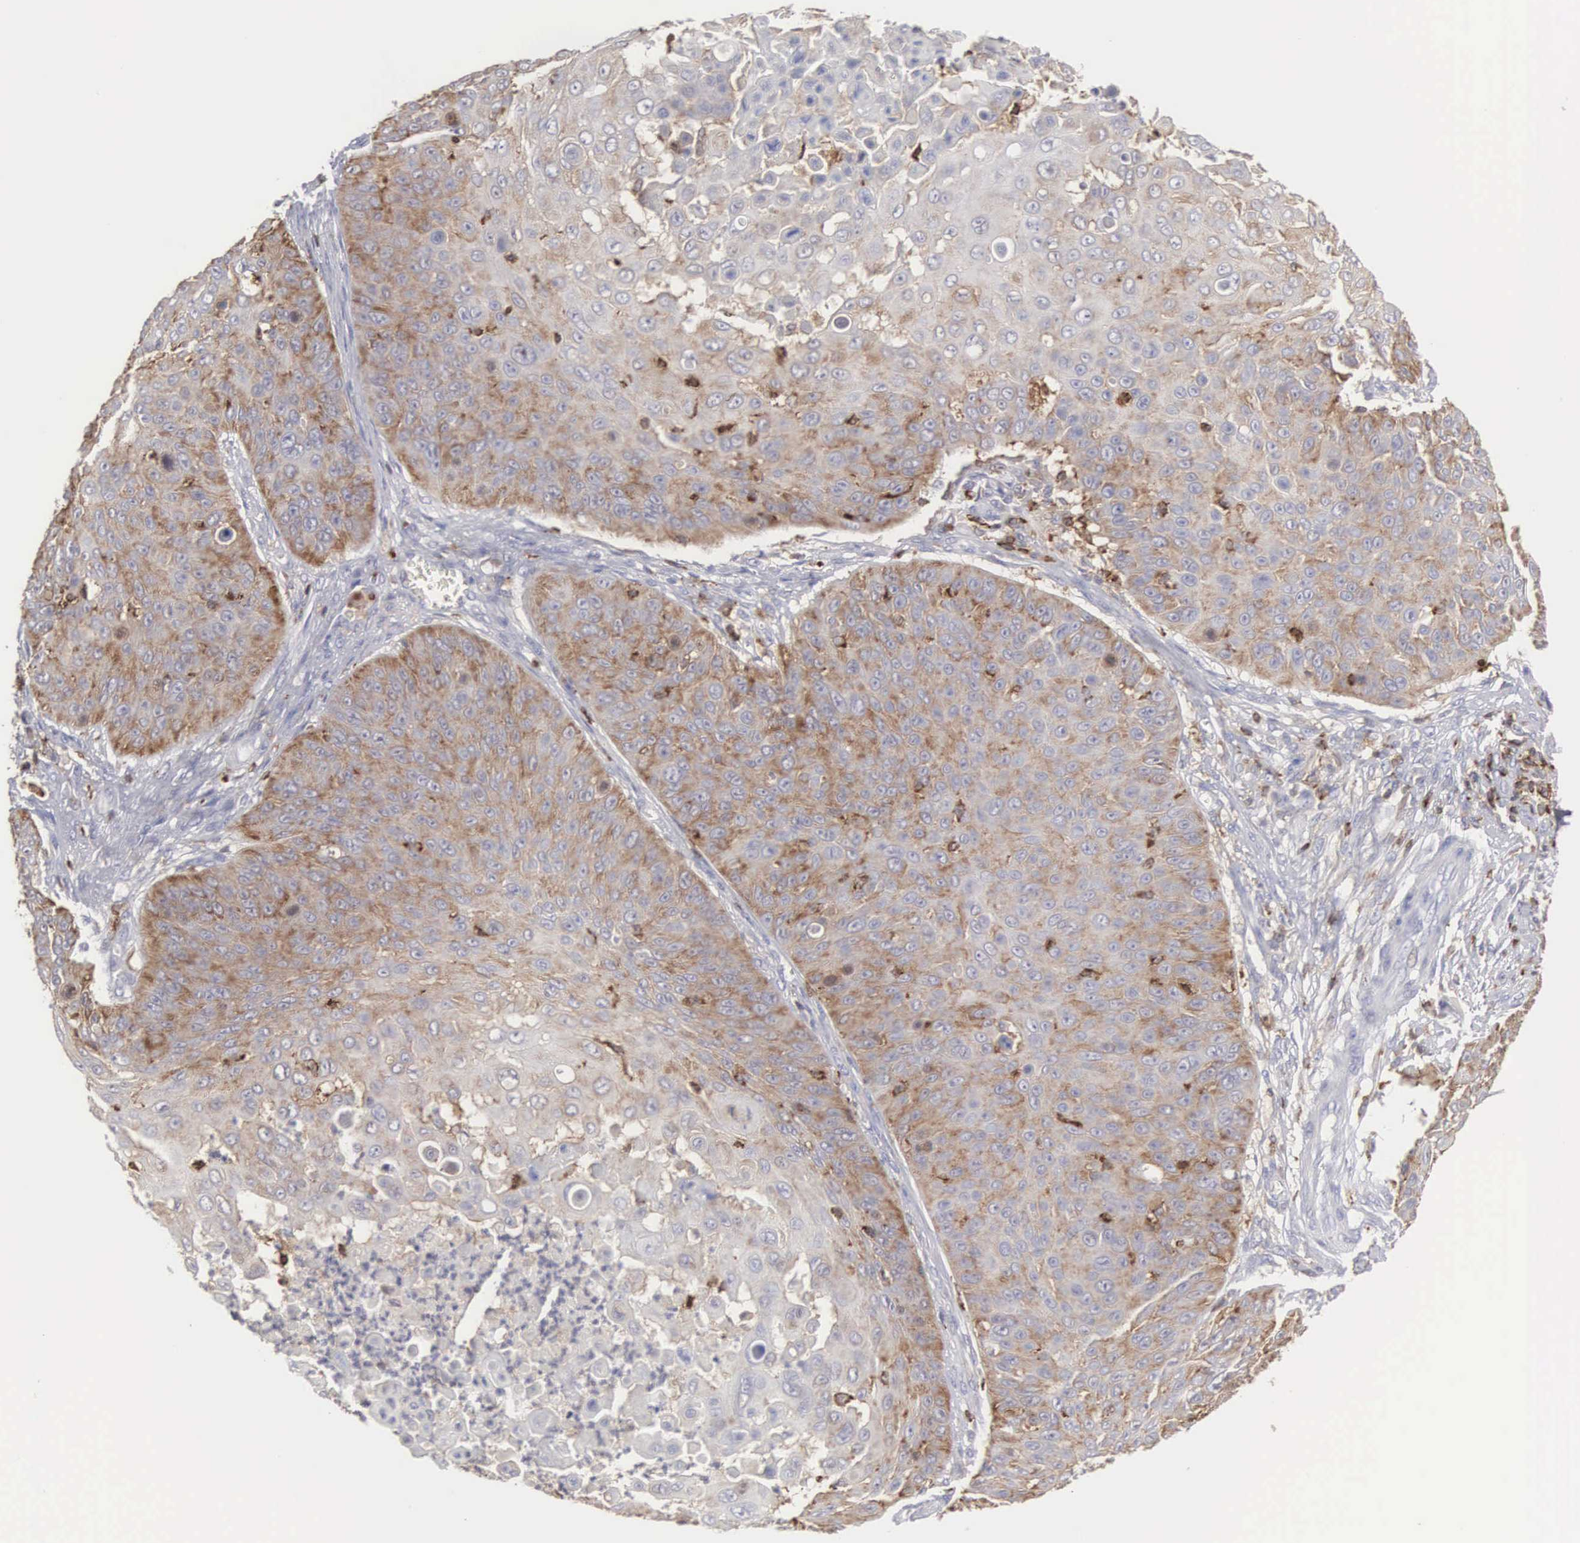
{"staining": {"intensity": "moderate", "quantity": "25%-75%", "location": "cytoplasmic/membranous"}, "tissue": "skin cancer", "cell_type": "Tumor cells", "image_type": "cancer", "snomed": [{"axis": "morphology", "description": "Squamous cell carcinoma, NOS"}, {"axis": "topography", "description": "Skin"}], "caption": "A medium amount of moderate cytoplasmic/membranous staining is identified in approximately 25%-75% of tumor cells in skin squamous cell carcinoma tissue. Nuclei are stained in blue.", "gene": "SH3BP1", "patient": {"sex": "male", "age": 82}}